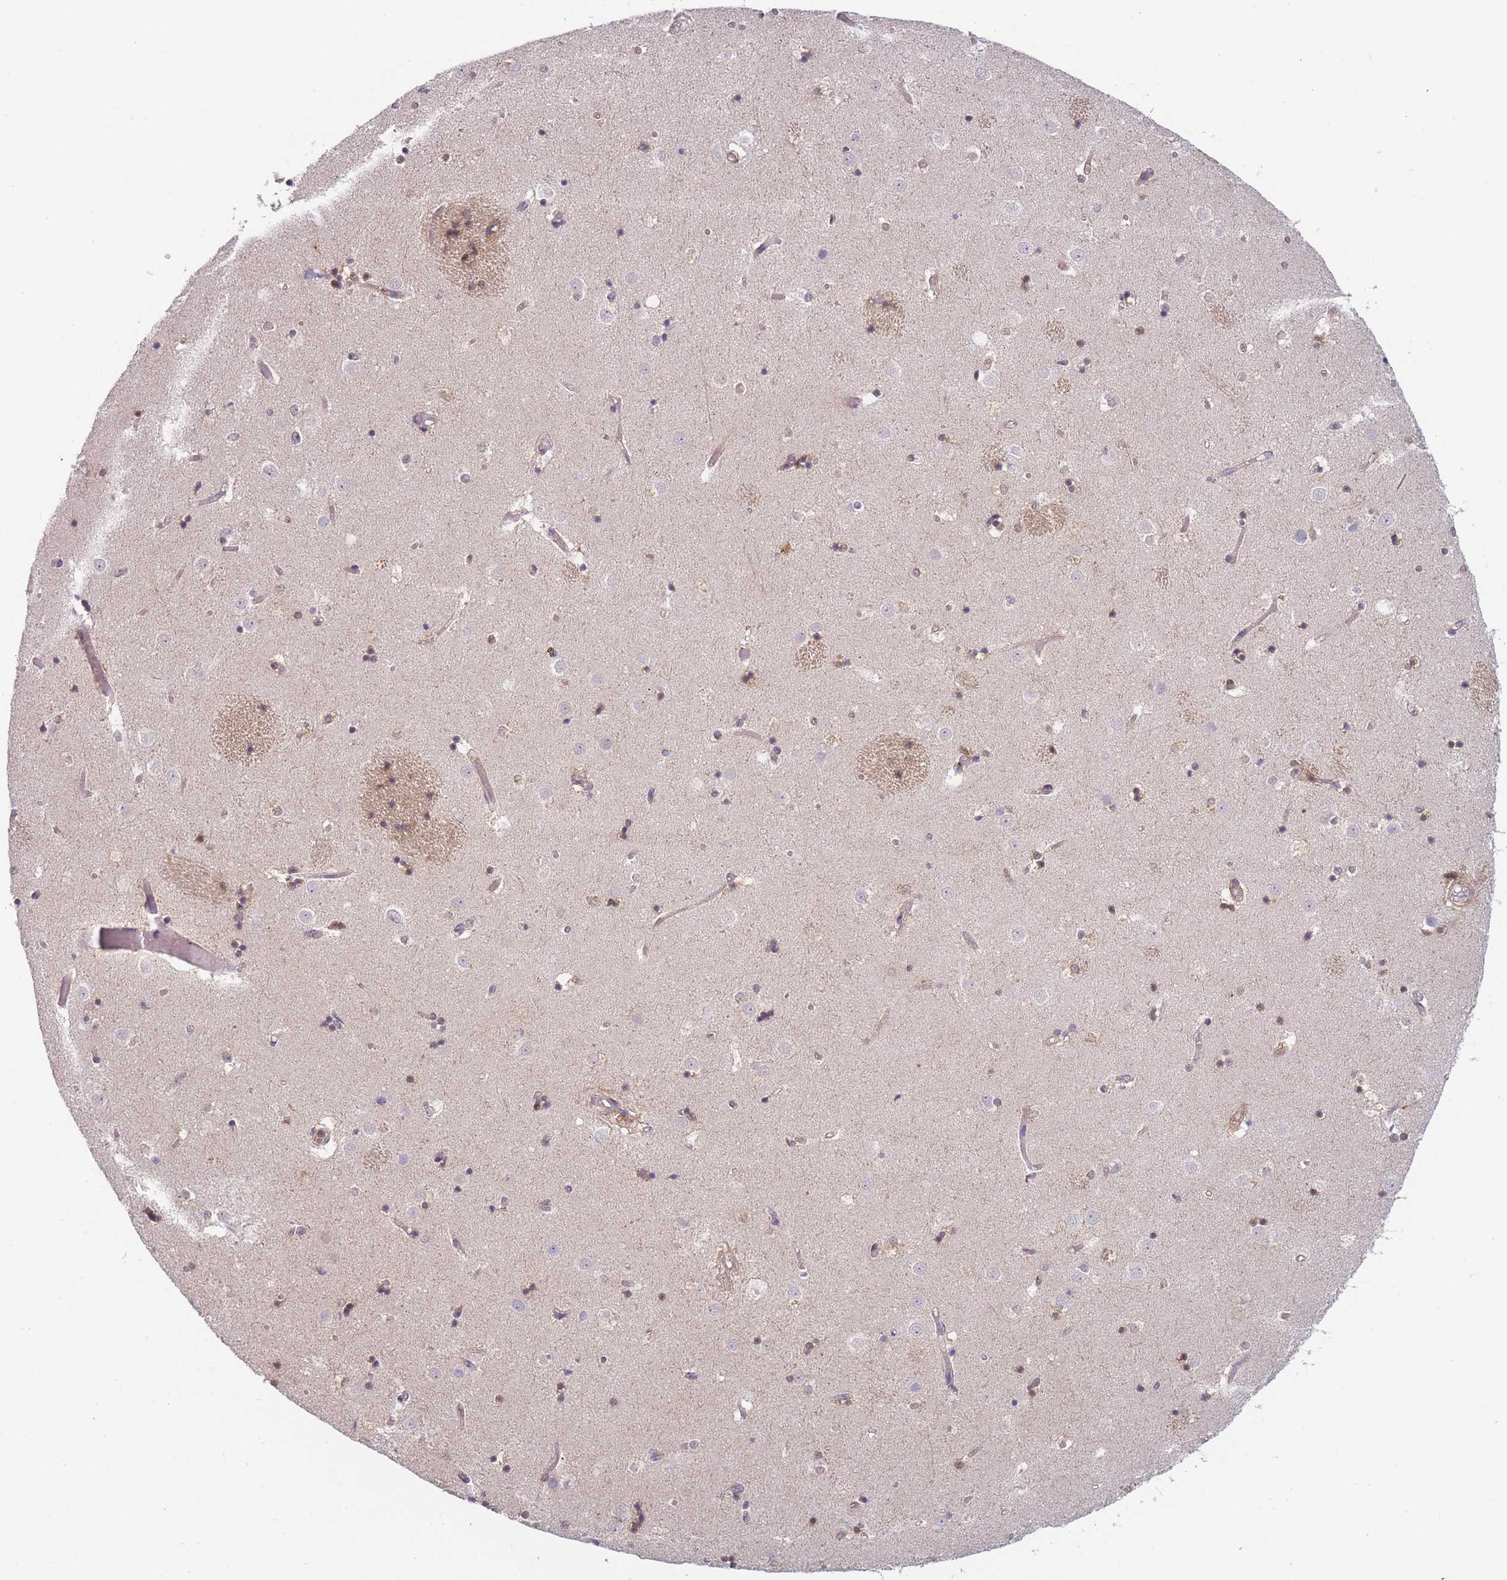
{"staining": {"intensity": "weak", "quantity": "25%-75%", "location": "cytoplasmic/membranous,nuclear"}, "tissue": "caudate", "cell_type": "Glial cells", "image_type": "normal", "snomed": [{"axis": "morphology", "description": "Normal tissue, NOS"}, {"axis": "topography", "description": "Lateral ventricle wall"}], "caption": "Immunohistochemical staining of normal human caudate shows 25%-75% levels of weak cytoplasmic/membranous,nuclear protein expression in about 25%-75% of glial cells. (brown staining indicates protein expression, while blue staining denotes nuclei).", "gene": "MRI1", "patient": {"sex": "female", "age": 52}}